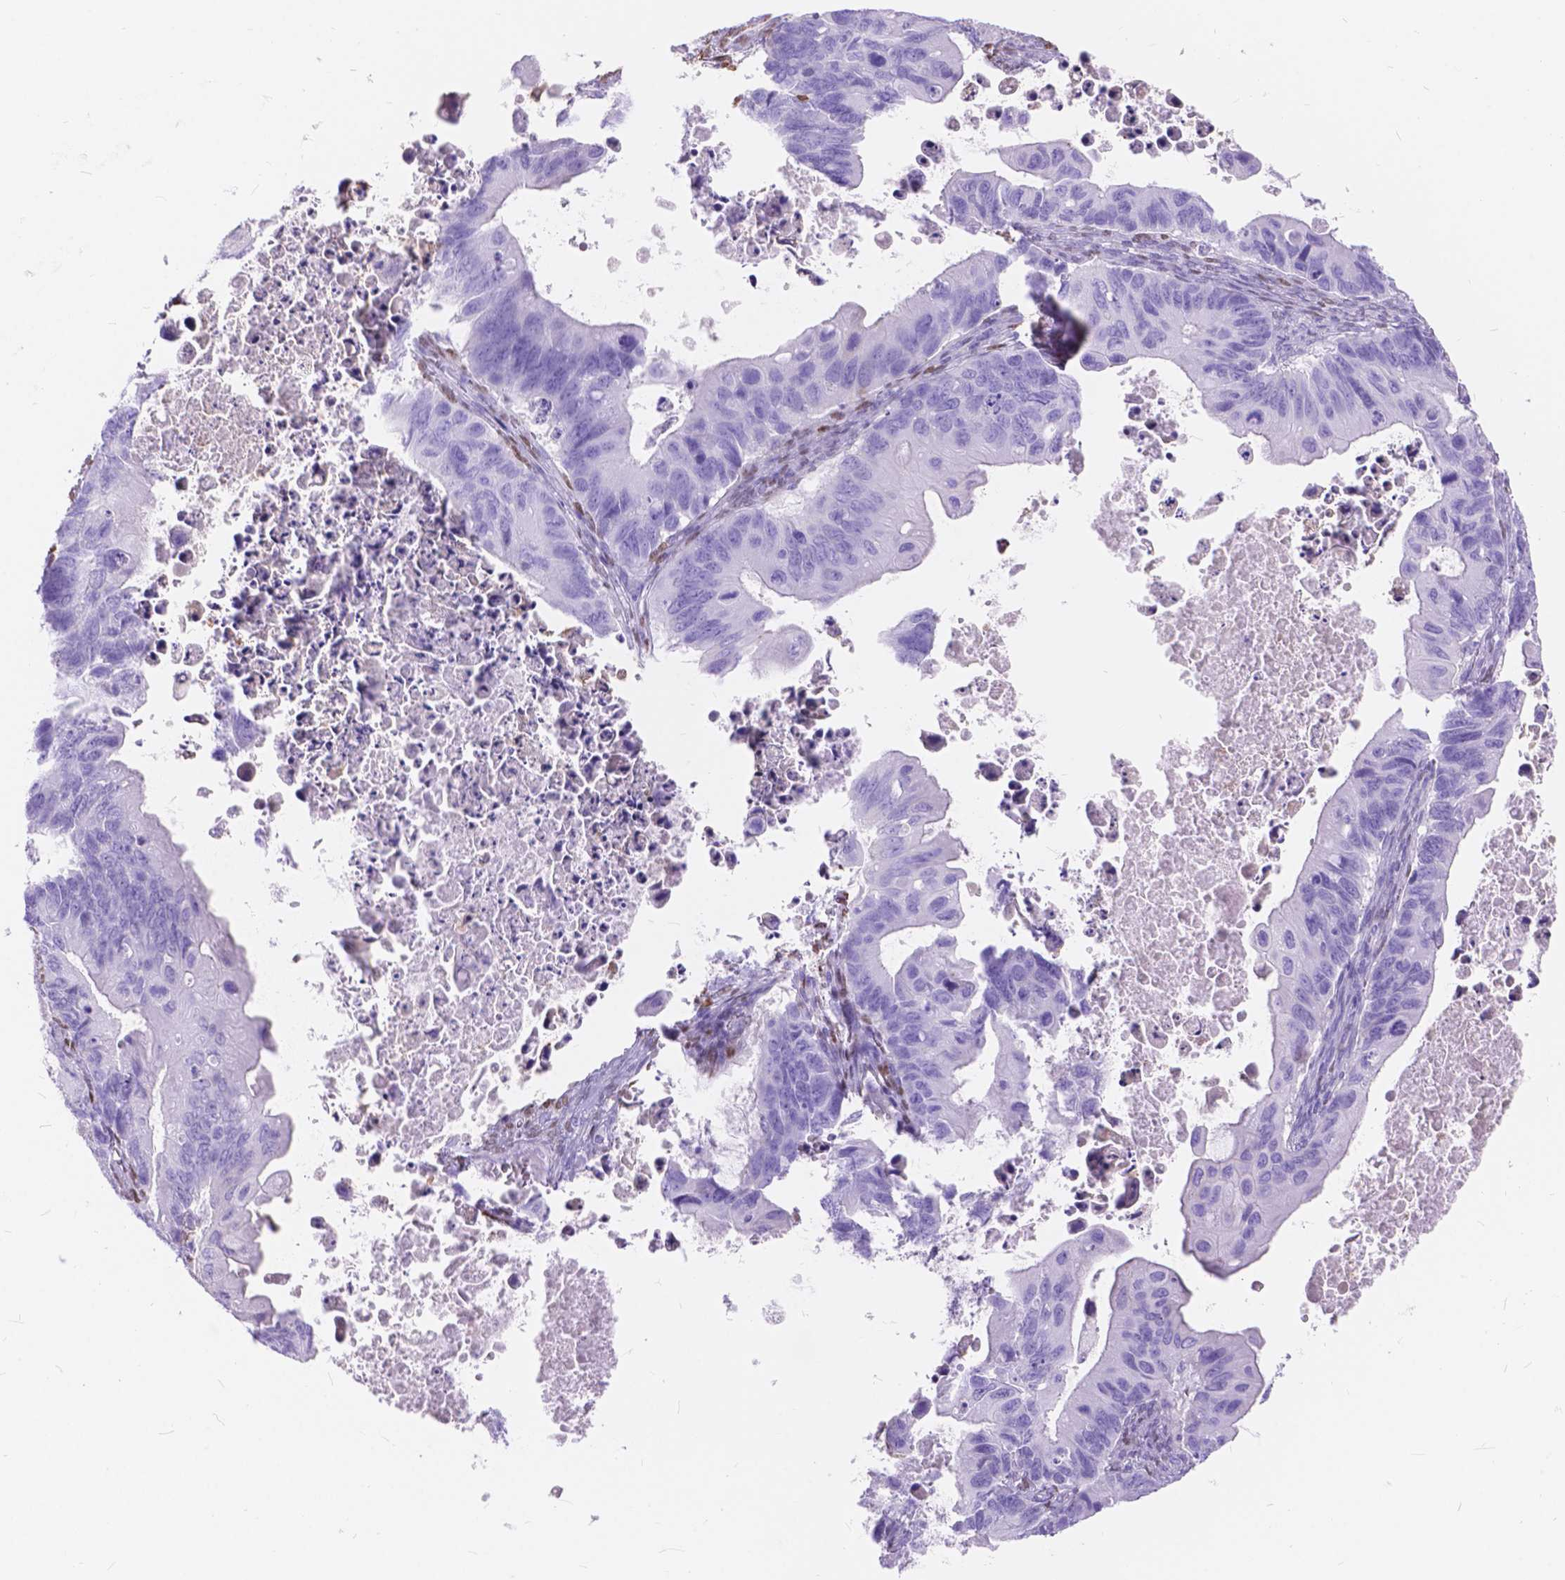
{"staining": {"intensity": "negative", "quantity": "none", "location": "none"}, "tissue": "ovarian cancer", "cell_type": "Tumor cells", "image_type": "cancer", "snomed": [{"axis": "morphology", "description": "Cystadenocarcinoma, mucinous, NOS"}, {"axis": "topography", "description": "Ovary"}], "caption": "Tumor cells are negative for protein expression in human ovarian cancer (mucinous cystadenocarcinoma). (Stains: DAB immunohistochemistry with hematoxylin counter stain, Microscopy: brightfield microscopy at high magnification).", "gene": "FOXL2", "patient": {"sex": "female", "age": 64}}